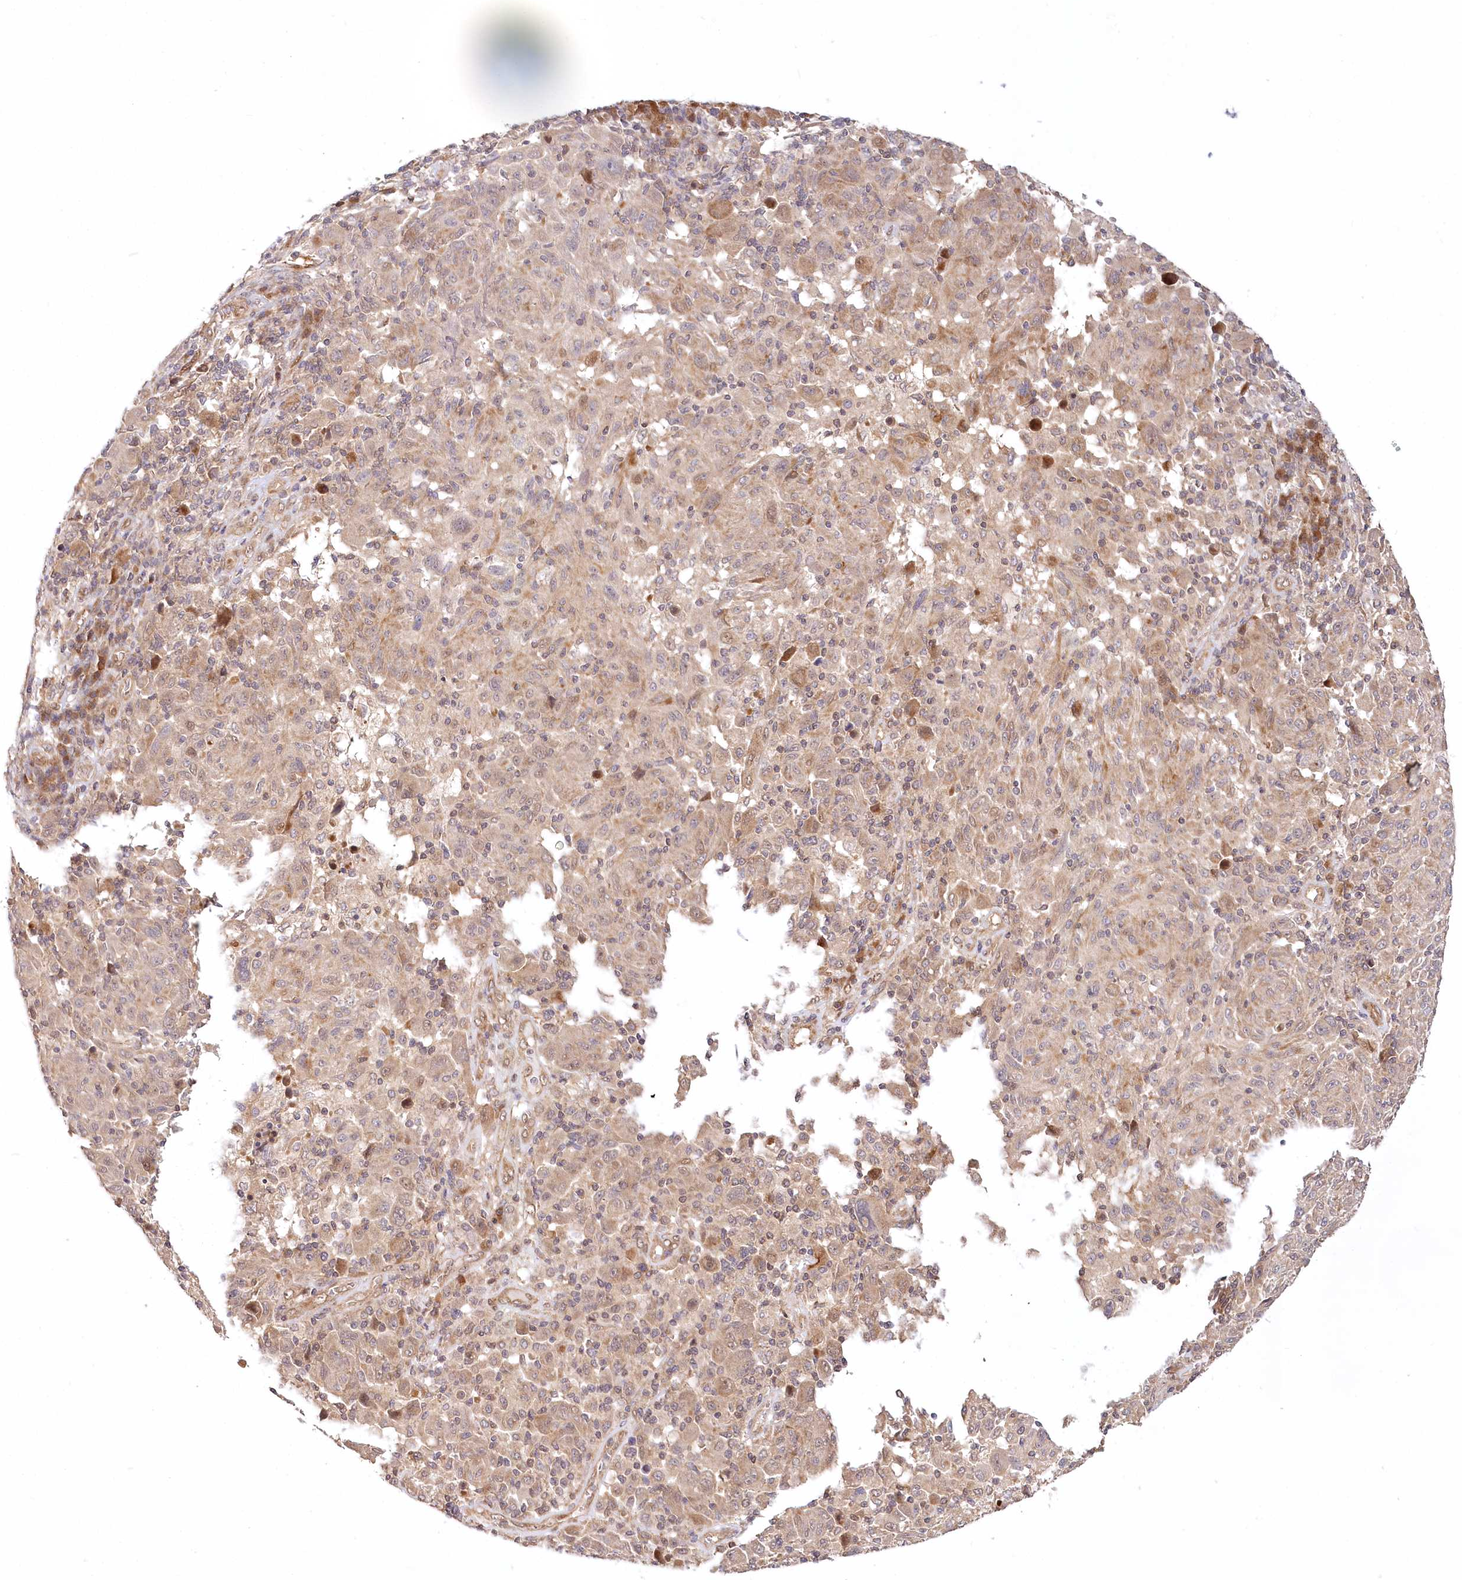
{"staining": {"intensity": "weak", "quantity": "<25%", "location": "cytoplasmic/membranous"}, "tissue": "melanoma", "cell_type": "Tumor cells", "image_type": "cancer", "snomed": [{"axis": "morphology", "description": "Malignant melanoma, NOS"}, {"axis": "topography", "description": "Skin"}], "caption": "High magnification brightfield microscopy of melanoma stained with DAB (3,3'-diaminobenzidine) (brown) and counterstained with hematoxylin (blue): tumor cells show no significant positivity.", "gene": "CEP70", "patient": {"sex": "male", "age": 53}}